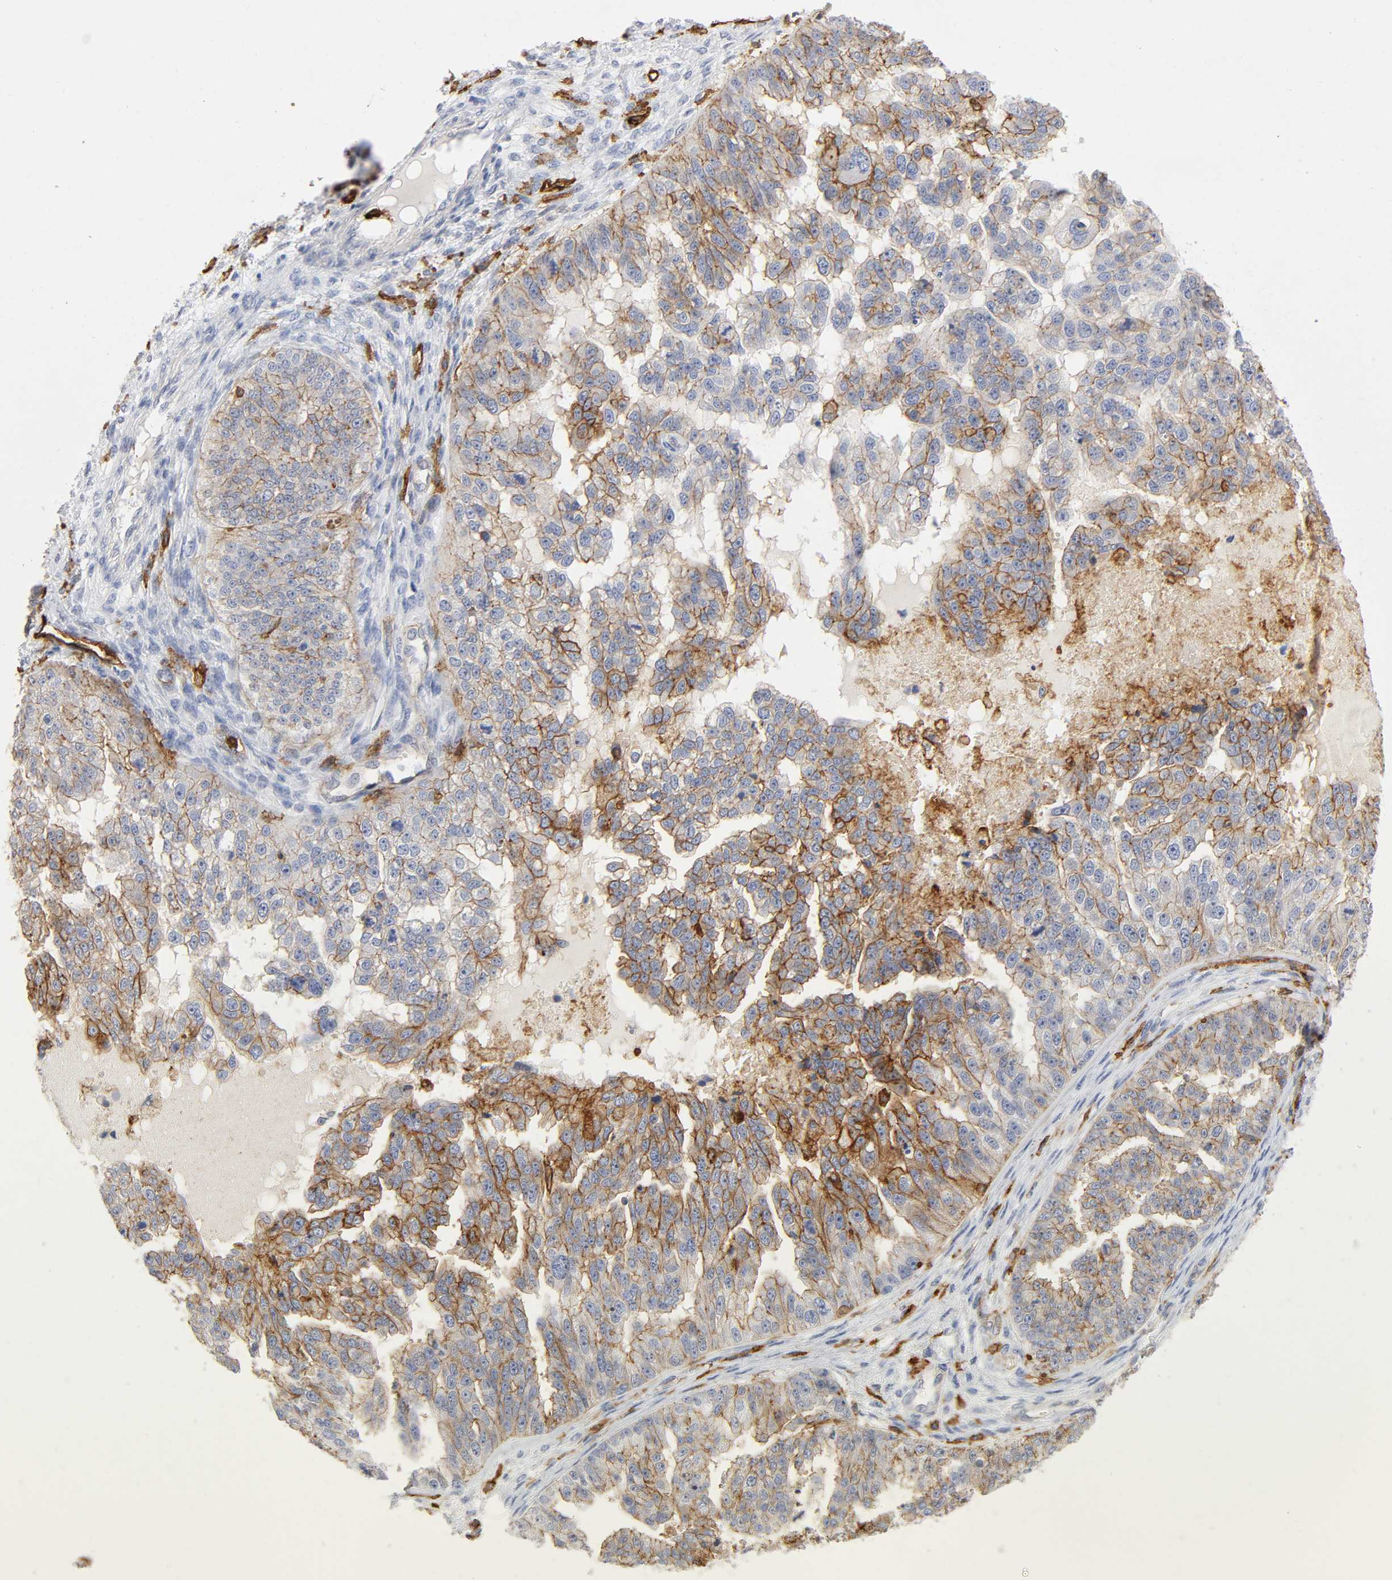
{"staining": {"intensity": "moderate", "quantity": "<25%", "location": "cytoplasmic/membranous"}, "tissue": "ovarian cancer", "cell_type": "Tumor cells", "image_type": "cancer", "snomed": [{"axis": "morphology", "description": "Cystadenocarcinoma, serous, NOS"}, {"axis": "topography", "description": "Ovary"}], "caption": "Protein expression analysis of human ovarian cancer reveals moderate cytoplasmic/membranous expression in approximately <25% of tumor cells. Using DAB (3,3'-diaminobenzidine) (brown) and hematoxylin (blue) stains, captured at high magnification using brightfield microscopy.", "gene": "LYN", "patient": {"sex": "female", "age": 58}}